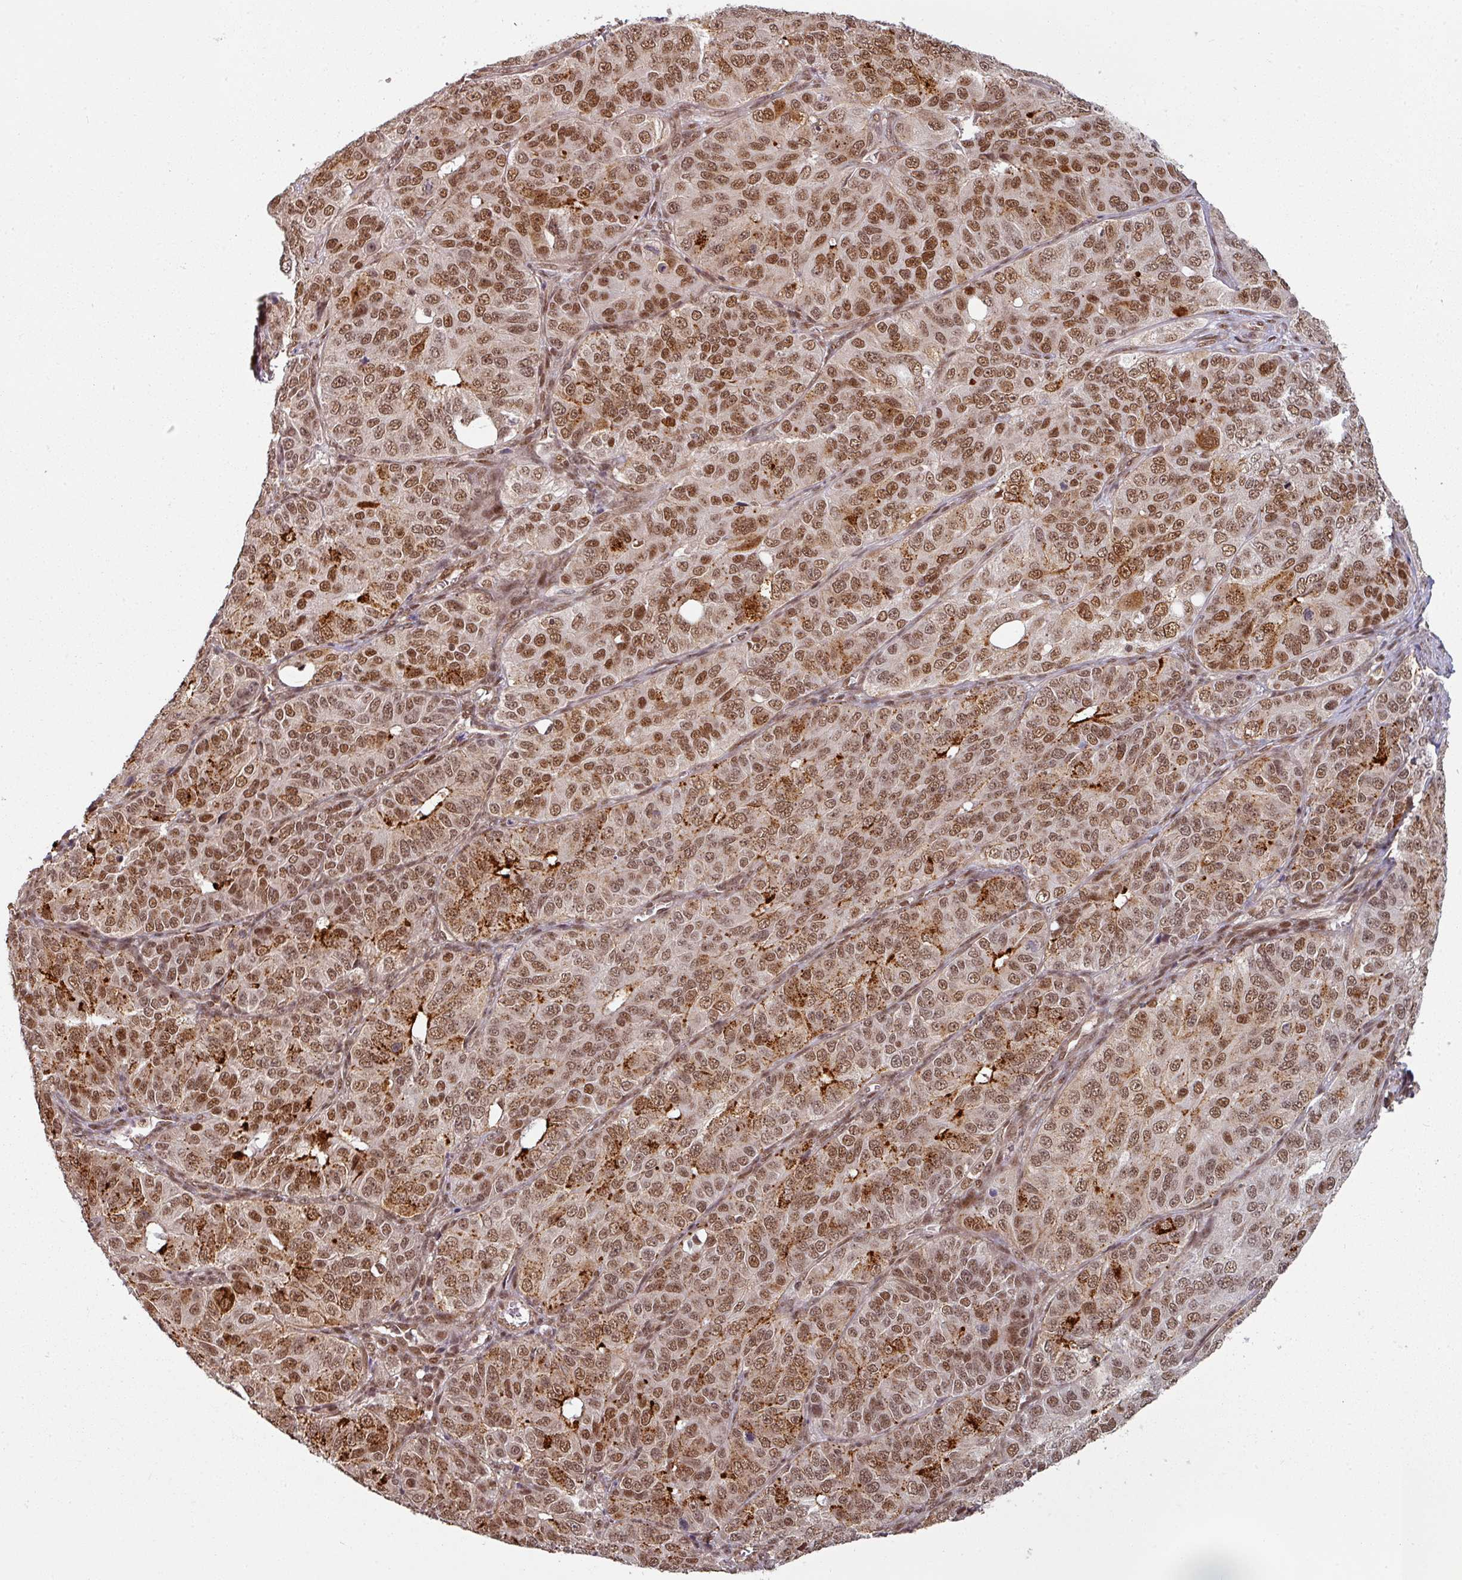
{"staining": {"intensity": "moderate", "quantity": ">75%", "location": "cytoplasmic/membranous,nuclear"}, "tissue": "ovarian cancer", "cell_type": "Tumor cells", "image_type": "cancer", "snomed": [{"axis": "morphology", "description": "Carcinoma, endometroid"}, {"axis": "topography", "description": "Ovary"}], "caption": "This image exhibits endometroid carcinoma (ovarian) stained with immunohistochemistry (IHC) to label a protein in brown. The cytoplasmic/membranous and nuclear of tumor cells show moderate positivity for the protein. Nuclei are counter-stained blue.", "gene": "SIK3", "patient": {"sex": "female", "age": 51}}